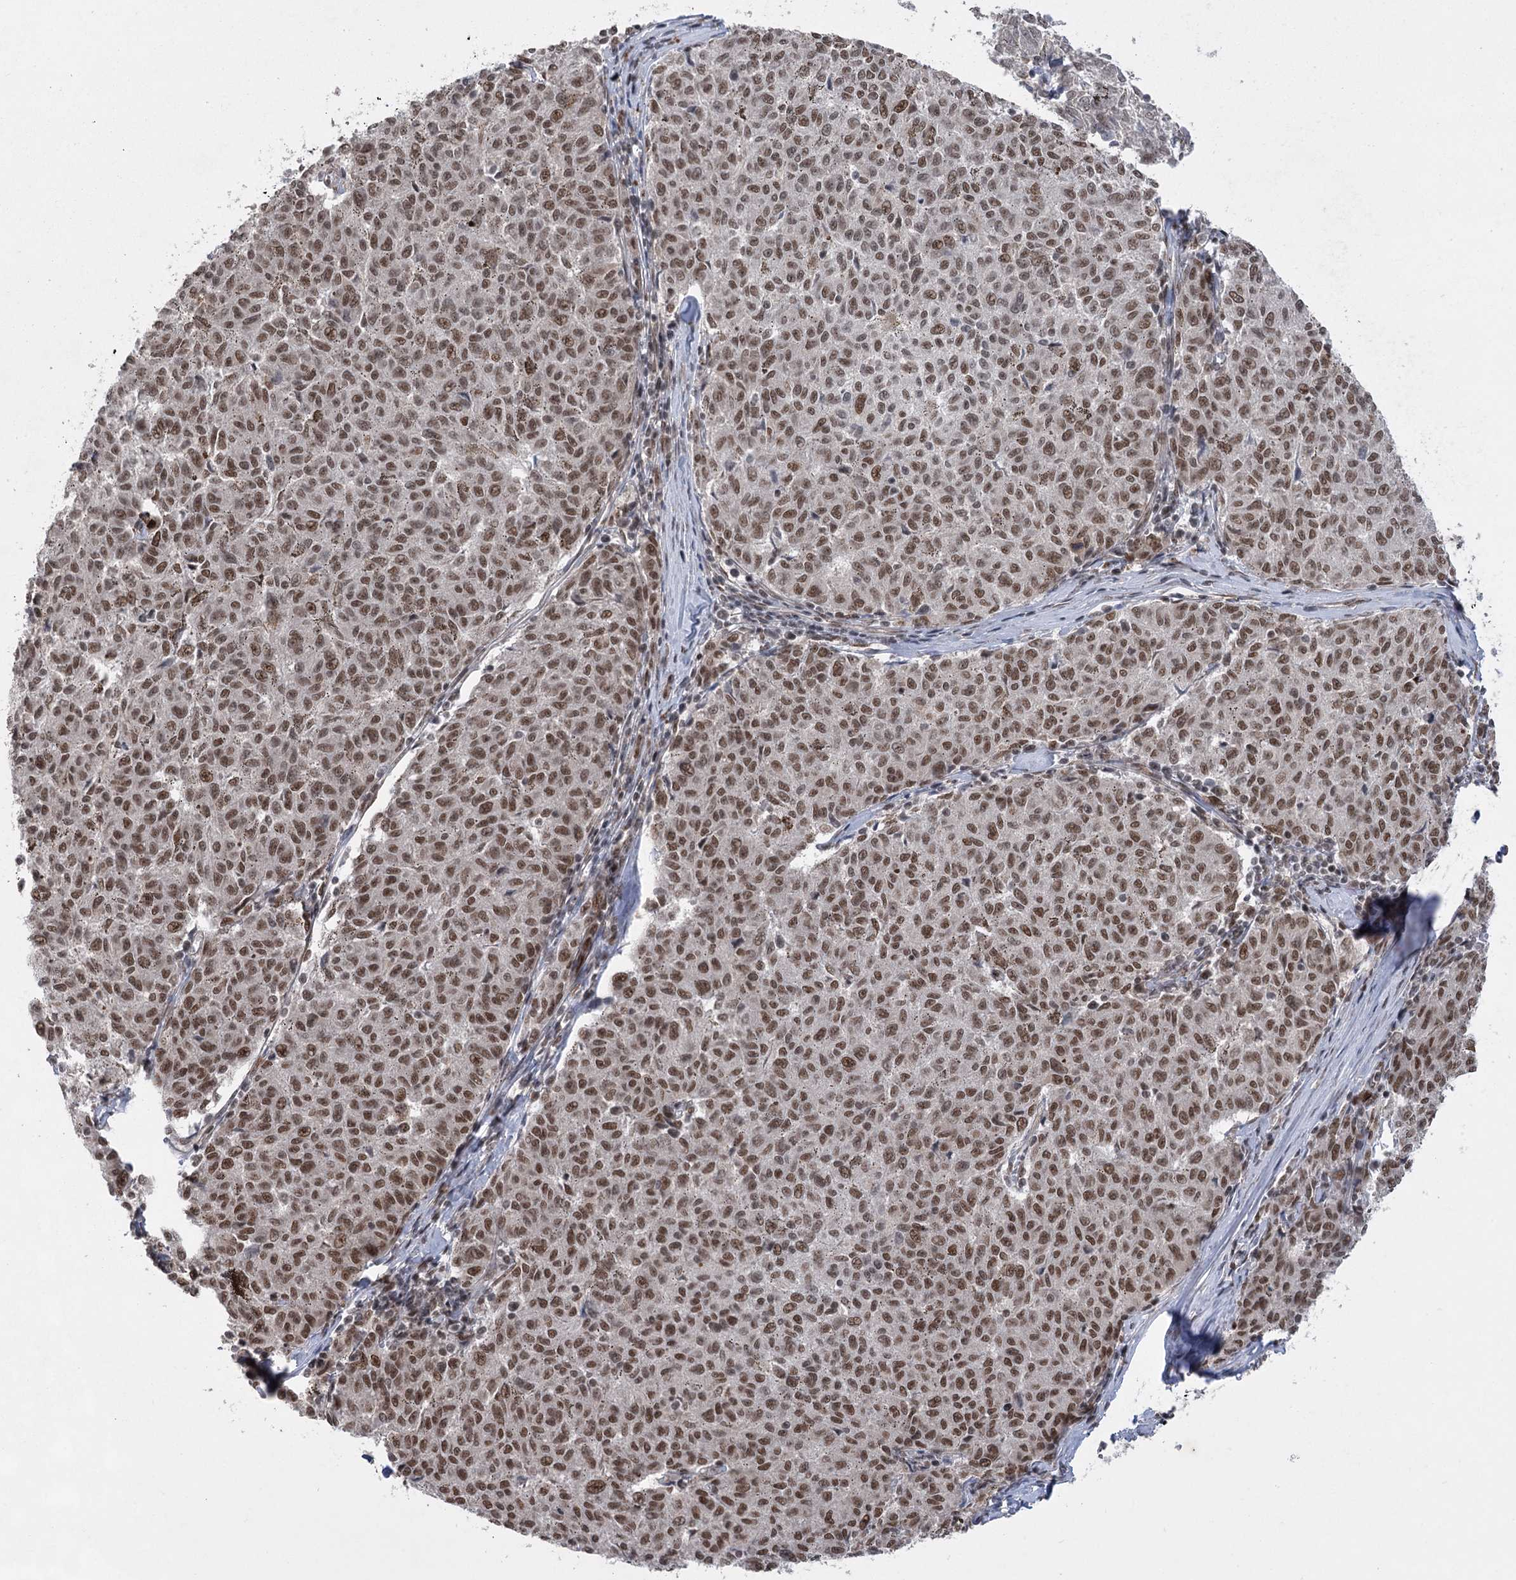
{"staining": {"intensity": "moderate", "quantity": ">75%", "location": "nuclear"}, "tissue": "melanoma", "cell_type": "Tumor cells", "image_type": "cancer", "snomed": [{"axis": "morphology", "description": "Malignant melanoma, NOS"}, {"axis": "topography", "description": "Skin"}], "caption": "This is an image of immunohistochemistry staining of melanoma, which shows moderate expression in the nuclear of tumor cells.", "gene": "ZCCHC8", "patient": {"sex": "female", "age": 72}}